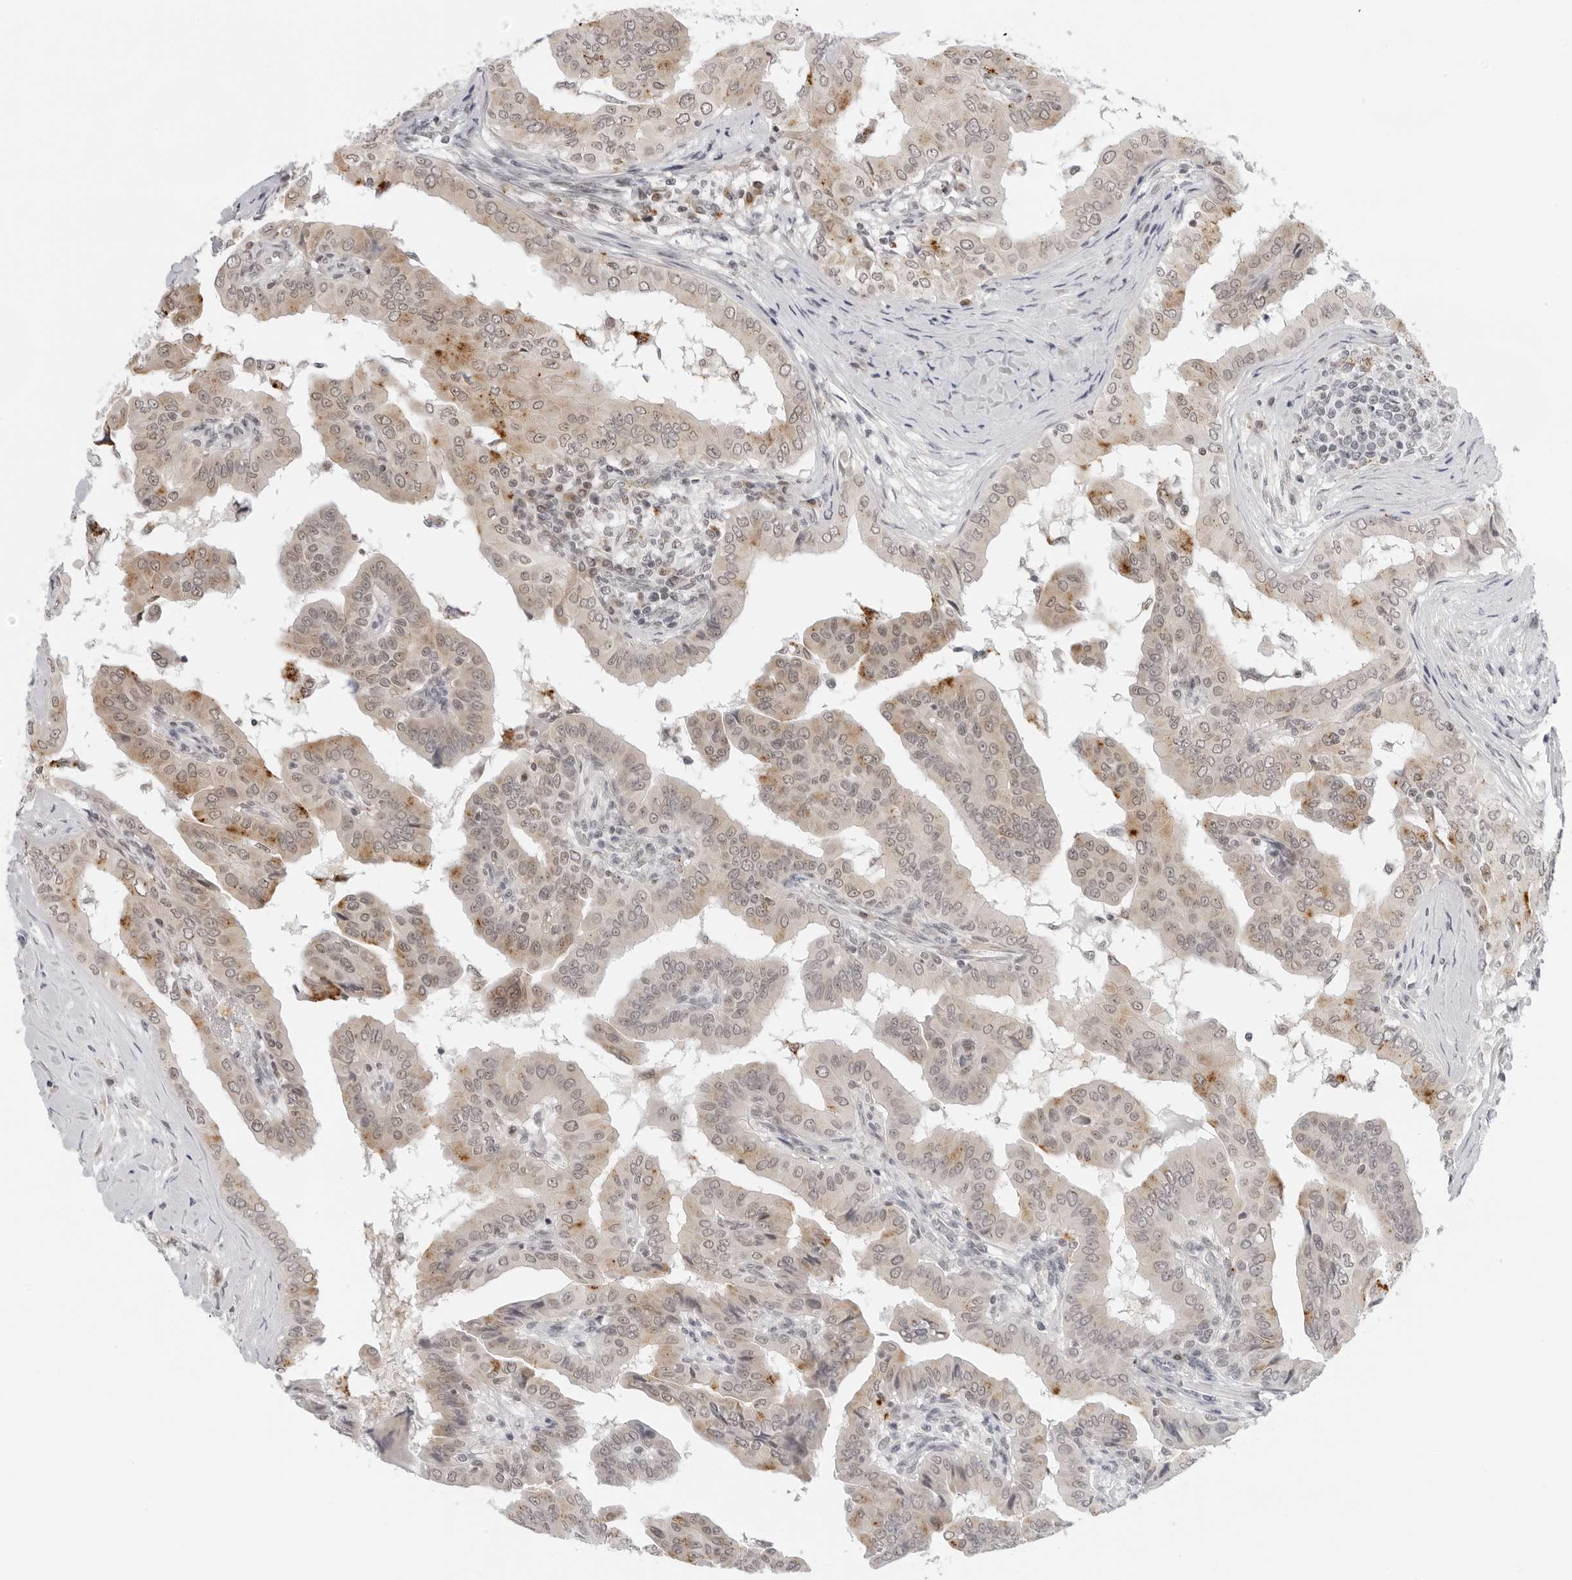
{"staining": {"intensity": "moderate", "quantity": "25%-75%", "location": "cytoplasmic/membranous,nuclear"}, "tissue": "thyroid cancer", "cell_type": "Tumor cells", "image_type": "cancer", "snomed": [{"axis": "morphology", "description": "Papillary adenocarcinoma, NOS"}, {"axis": "topography", "description": "Thyroid gland"}], "caption": "High-magnification brightfield microscopy of thyroid cancer stained with DAB (brown) and counterstained with hematoxylin (blue). tumor cells exhibit moderate cytoplasmic/membranous and nuclear expression is seen in approximately25%-75% of cells.", "gene": "TOX4", "patient": {"sex": "male", "age": 33}}